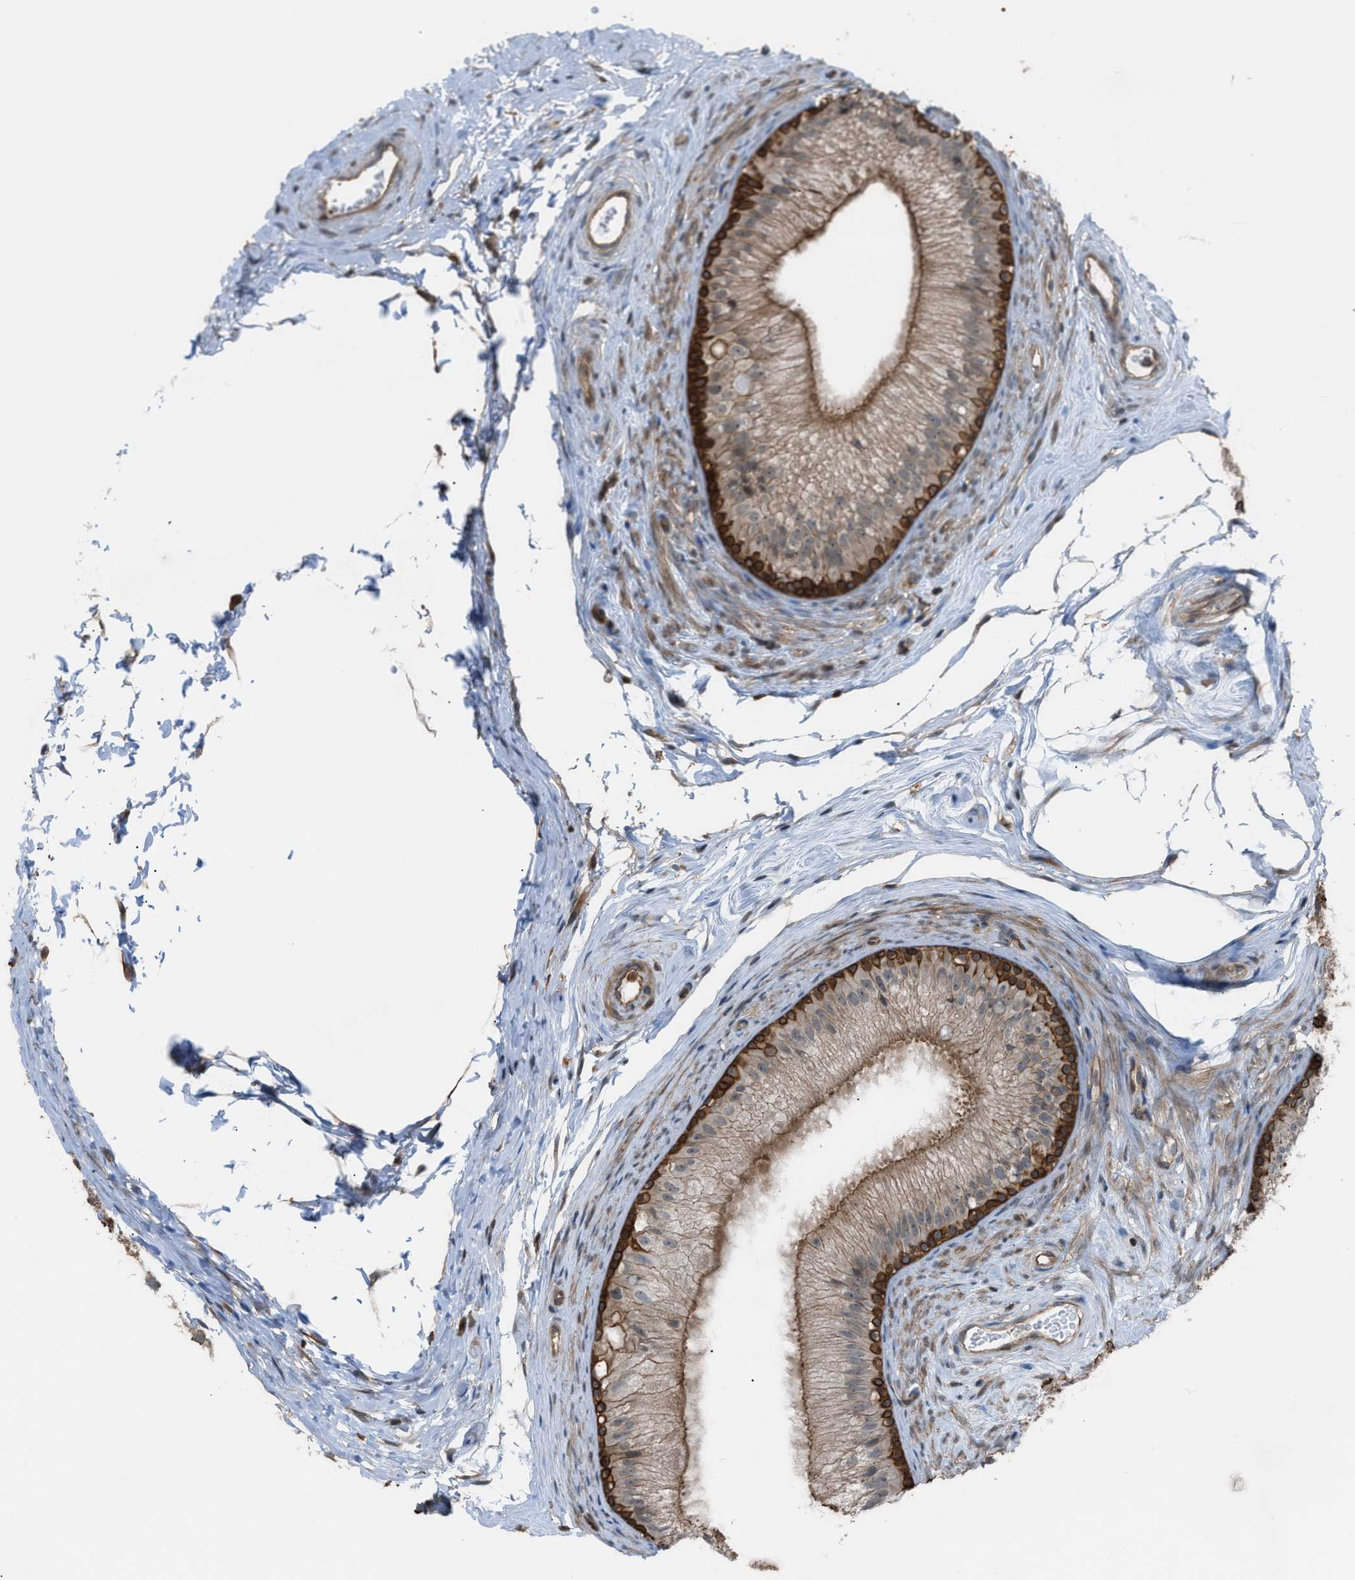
{"staining": {"intensity": "strong", "quantity": "<25%", "location": "cytoplasmic/membranous"}, "tissue": "epididymis", "cell_type": "Glandular cells", "image_type": "normal", "snomed": [{"axis": "morphology", "description": "Normal tissue, NOS"}, {"axis": "topography", "description": "Epididymis"}], "caption": "Protein staining reveals strong cytoplasmic/membranous positivity in about <25% of glandular cells in unremarkable epididymis.", "gene": "DYRK1A", "patient": {"sex": "male", "age": 56}}